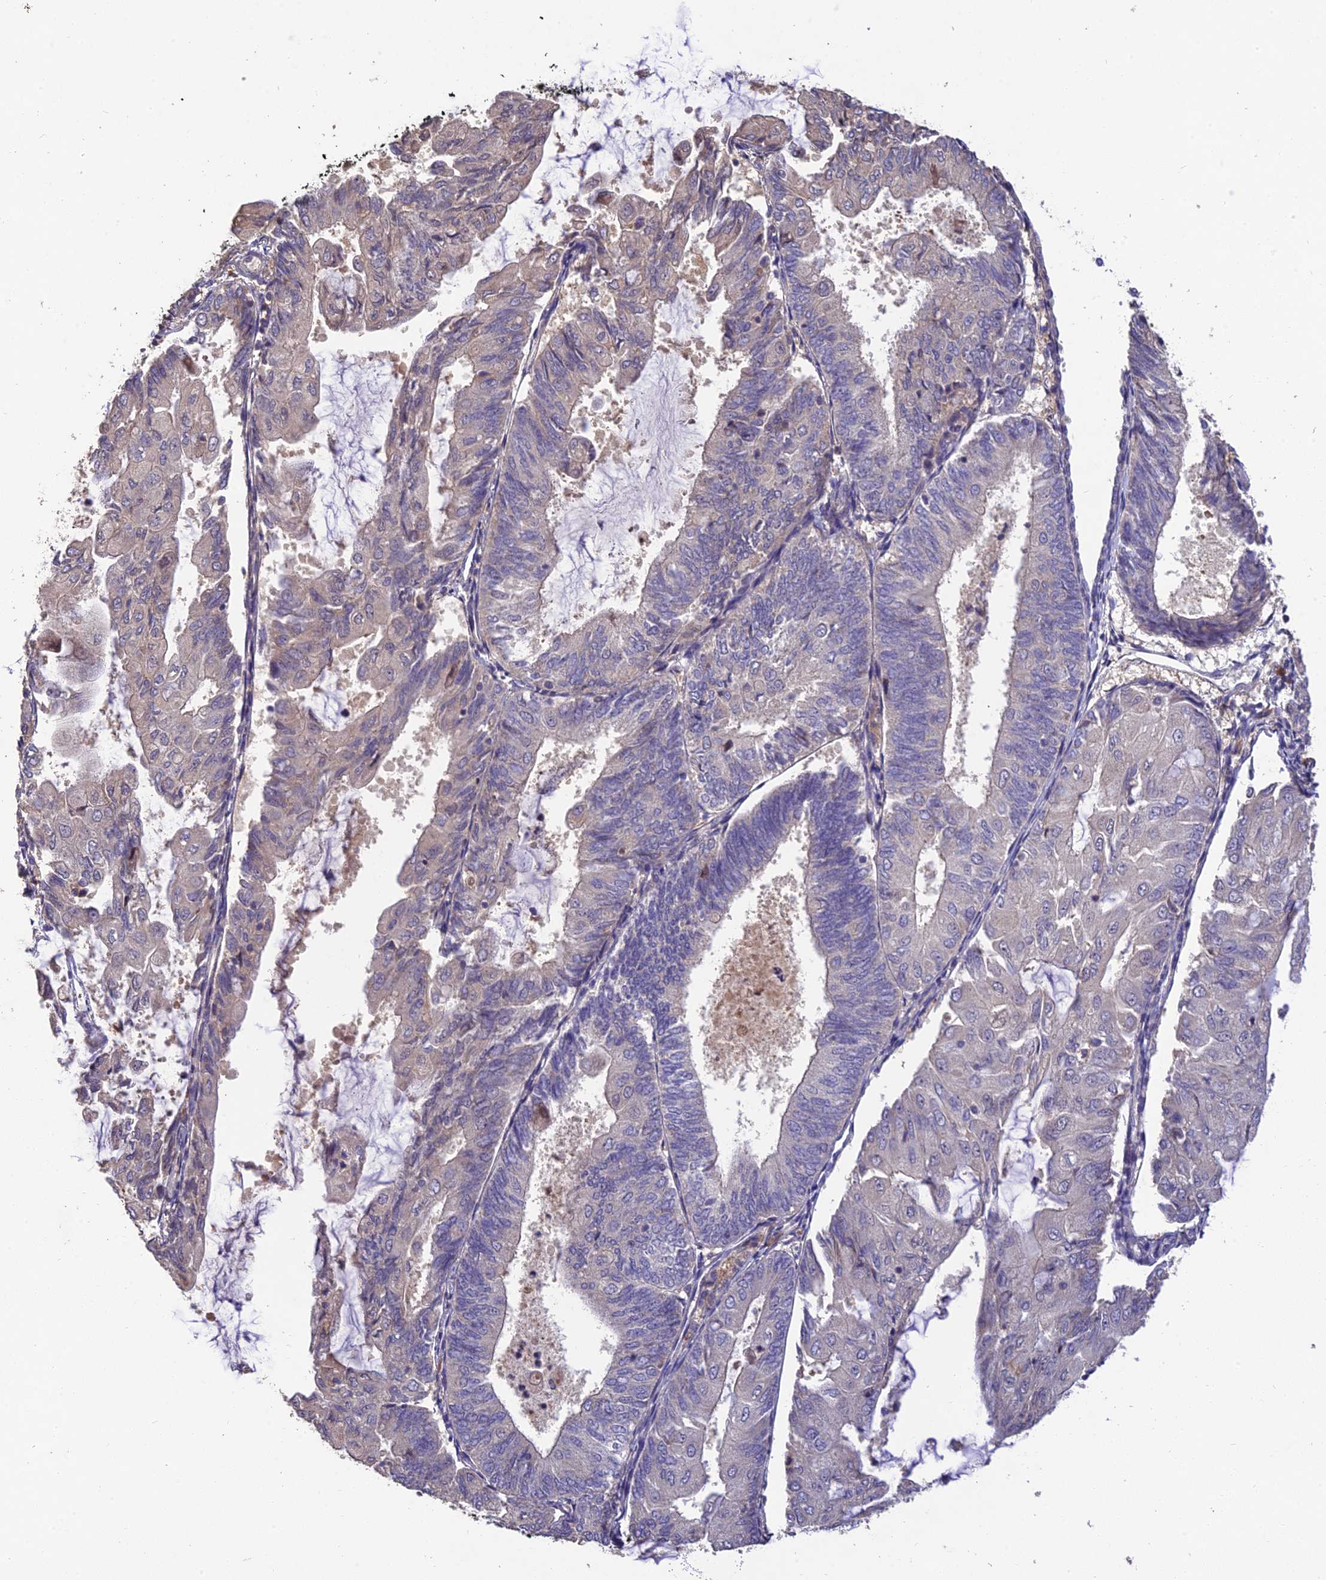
{"staining": {"intensity": "negative", "quantity": "none", "location": "none"}, "tissue": "endometrial cancer", "cell_type": "Tumor cells", "image_type": "cancer", "snomed": [{"axis": "morphology", "description": "Adenocarcinoma, NOS"}, {"axis": "topography", "description": "Endometrium"}], "caption": "Immunohistochemical staining of adenocarcinoma (endometrial) reveals no significant positivity in tumor cells.", "gene": "DENND5B", "patient": {"sex": "female", "age": 81}}